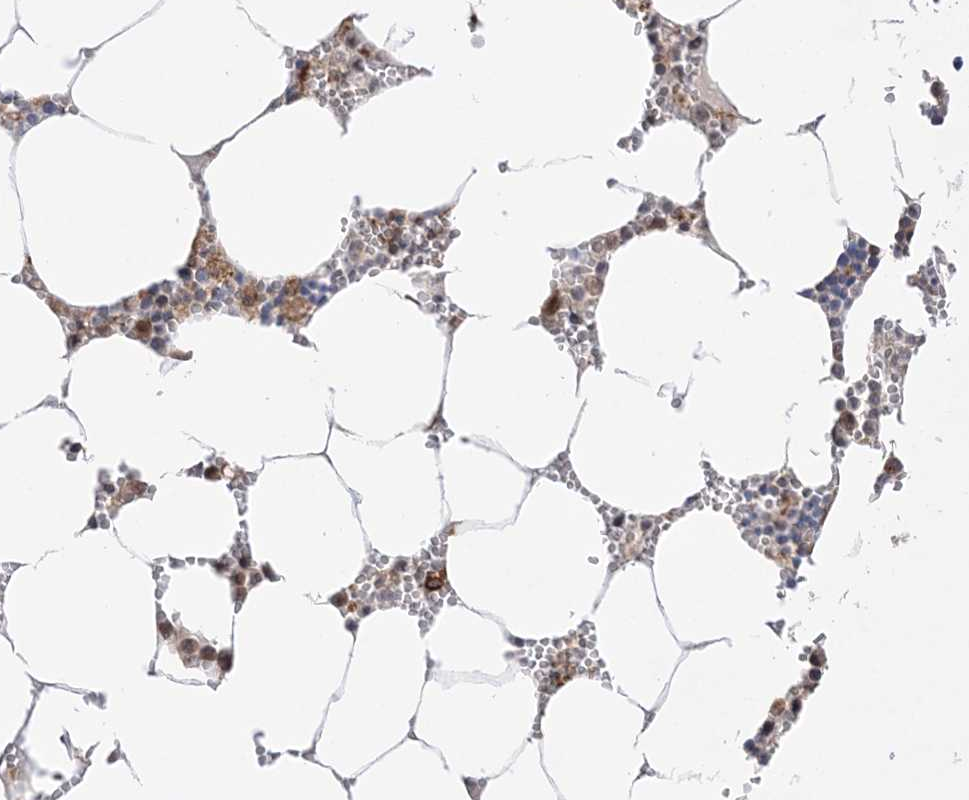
{"staining": {"intensity": "moderate", "quantity": "<25%", "location": "cytoplasmic/membranous"}, "tissue": "bone marrow", "cell_type": "Hematopoietic cells", "image_type": "normal", "snomed": [{"axis": "morphology", "description": "Normal tissue, NOS"}, {"axis": "topography", "description": "Bone marrow"}], "caption": "Protein staining of benign bone marrow shows moderate cytoplasmic/membranous staining in about <25% of hematopoietic cells.", "gene": "ANAPC15", "patient": {"sex": "male", "age": 70}}